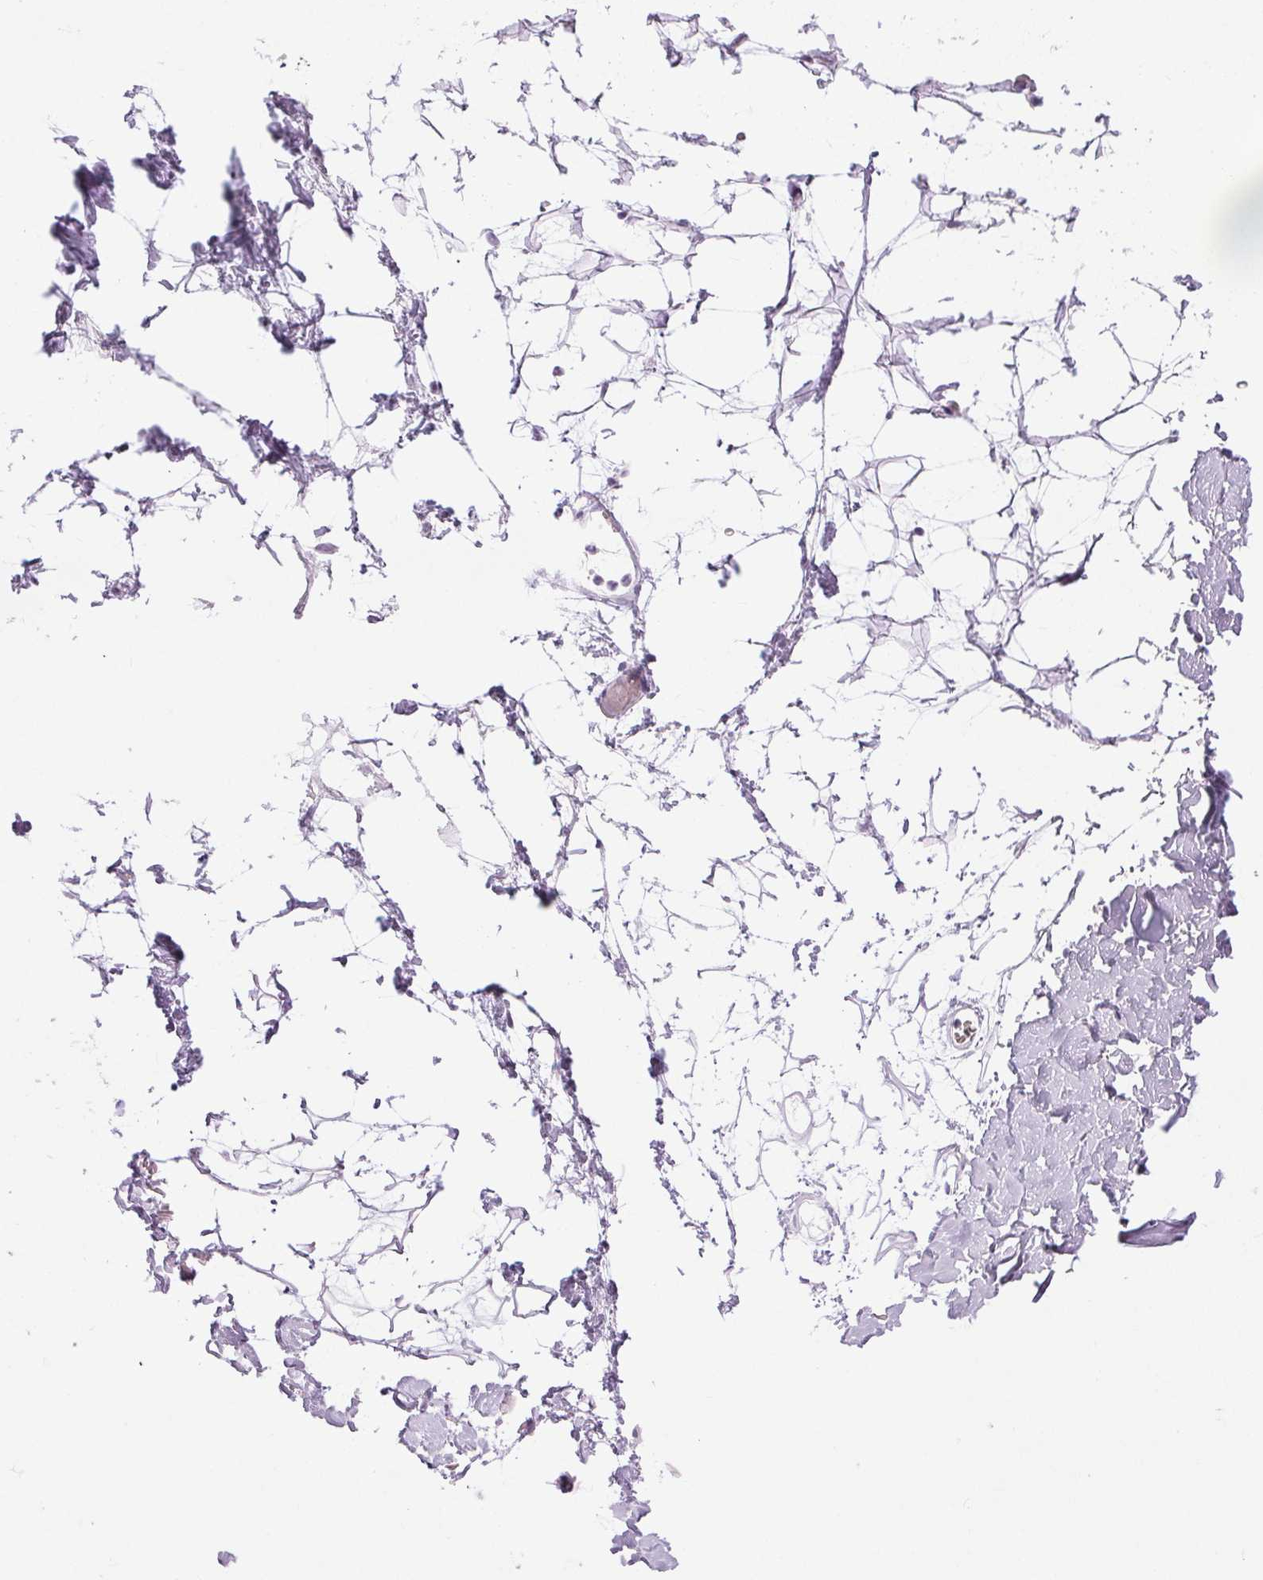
{"staining": {"intensity": "negative", "quantity": "none", "location": "none"}, "tissue": "adipose tissue", "cell_type": "Adipocytes", "image_type": "normal", "snomed": [{"axis": "morphology", "description": "Normal tissue, NOS"}, {"axis": "topography", "description": "Anal"}, {"axis": "topography", "description": "Peripheral nerve tissue"}], "caption": "High power microscopy histopathology image of an immunohistochemistry histopathology image of normal adipose tissue, revealing no significant staining in adipocytes. The staining is performed using DAB brown chromogen with nuclei counter-stained in using hematoxylin.", "gene": "BEND2", "patient": {"sex": "male", "age": 78}}